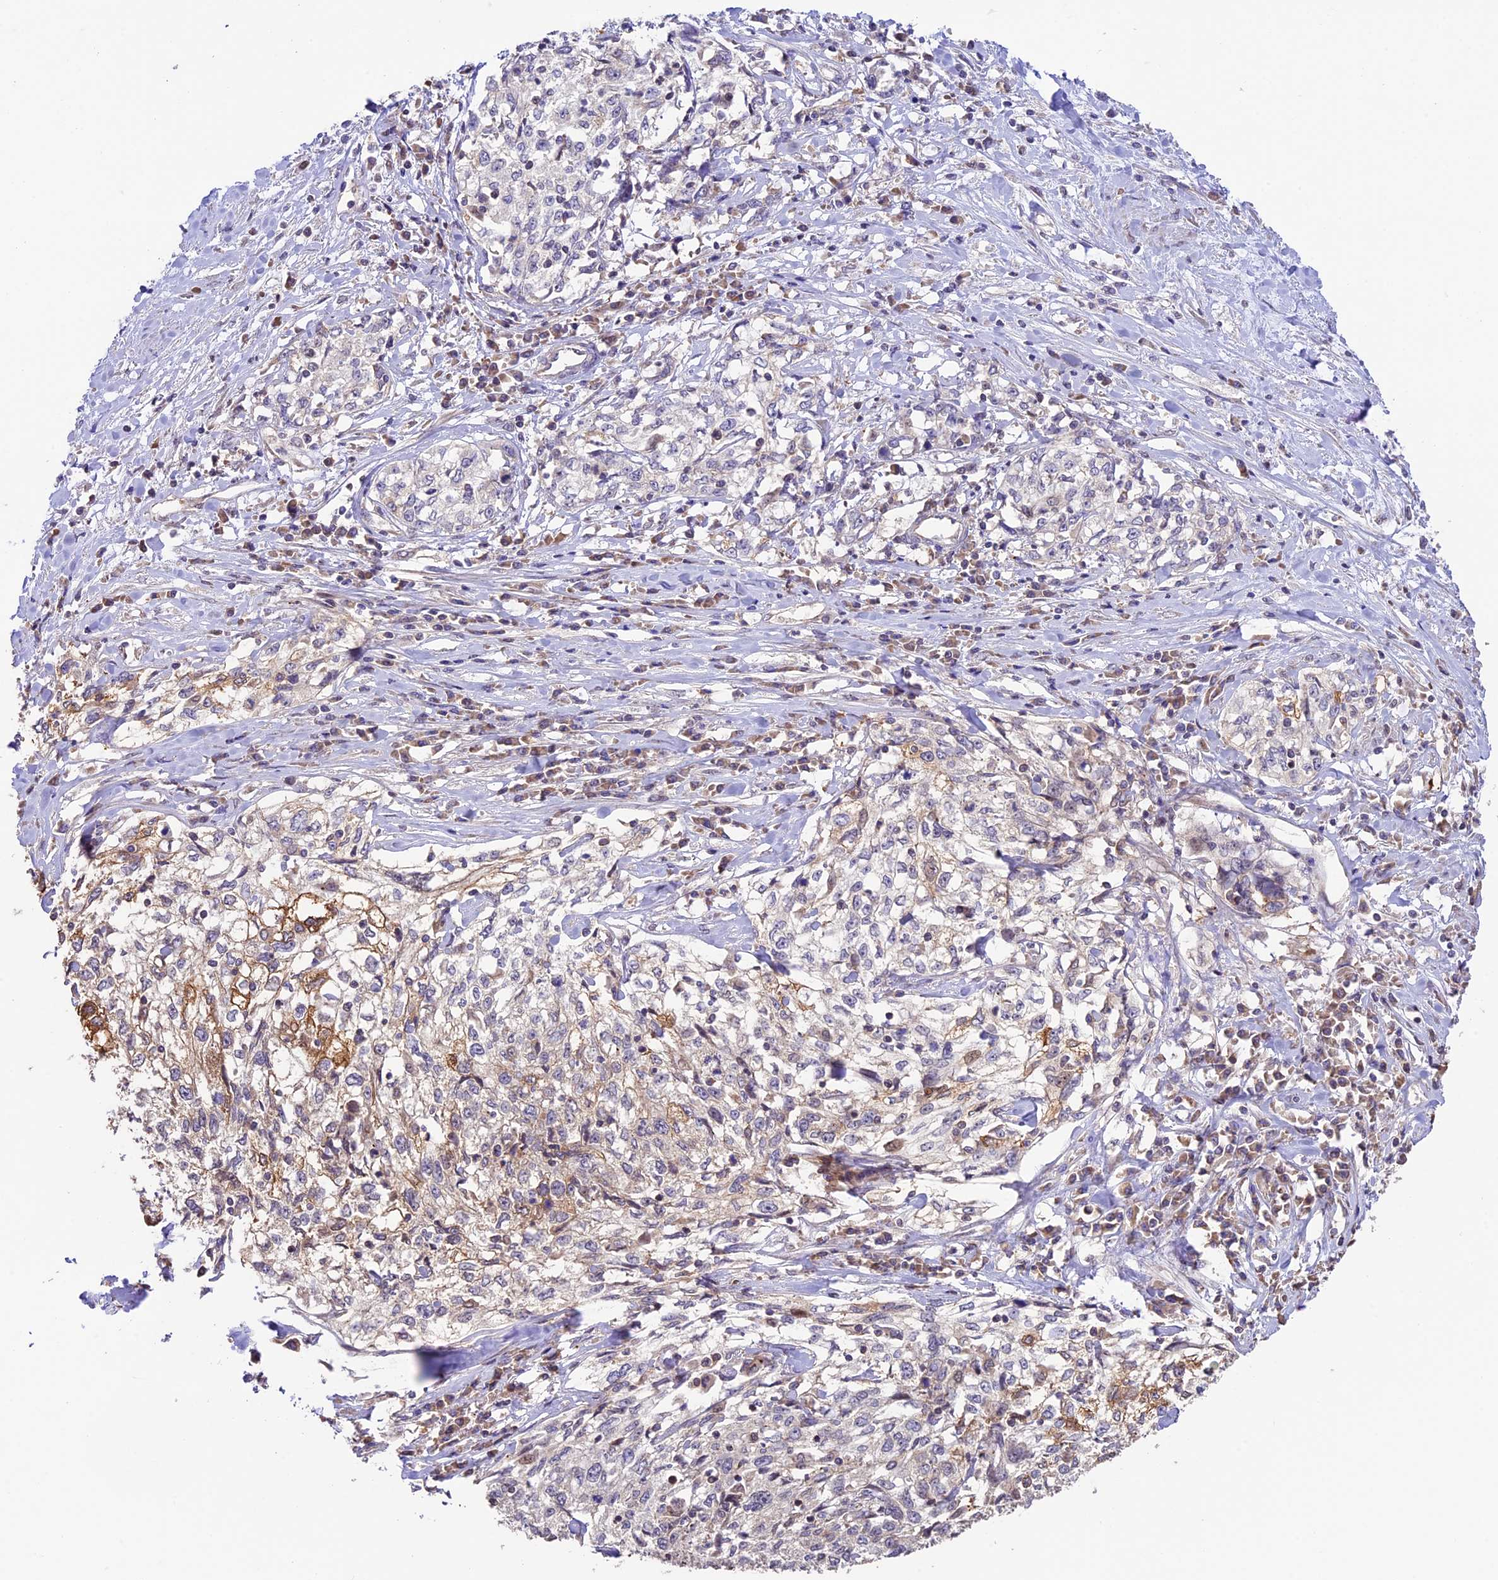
{"staining": {"intensity": "weak", "quantity": "<25%", "location": "cytoplasmic/membranous"}, "tissue": "cervical cancer", "cell_type": "Tumor cells", "image_type": "cancer", "snomed": [{"axis": "morphology", "description": "Squamous cell carcinoma, NOS"}, {"axis": "topography", "description": "Cervix"}], "caption": "This is an IHC histopathology image of cervical squamous cell carcinoma. There is no staining in tumor cells.", "gene": "BCAS4", "patient": {"sex": "female", "age": 57}}